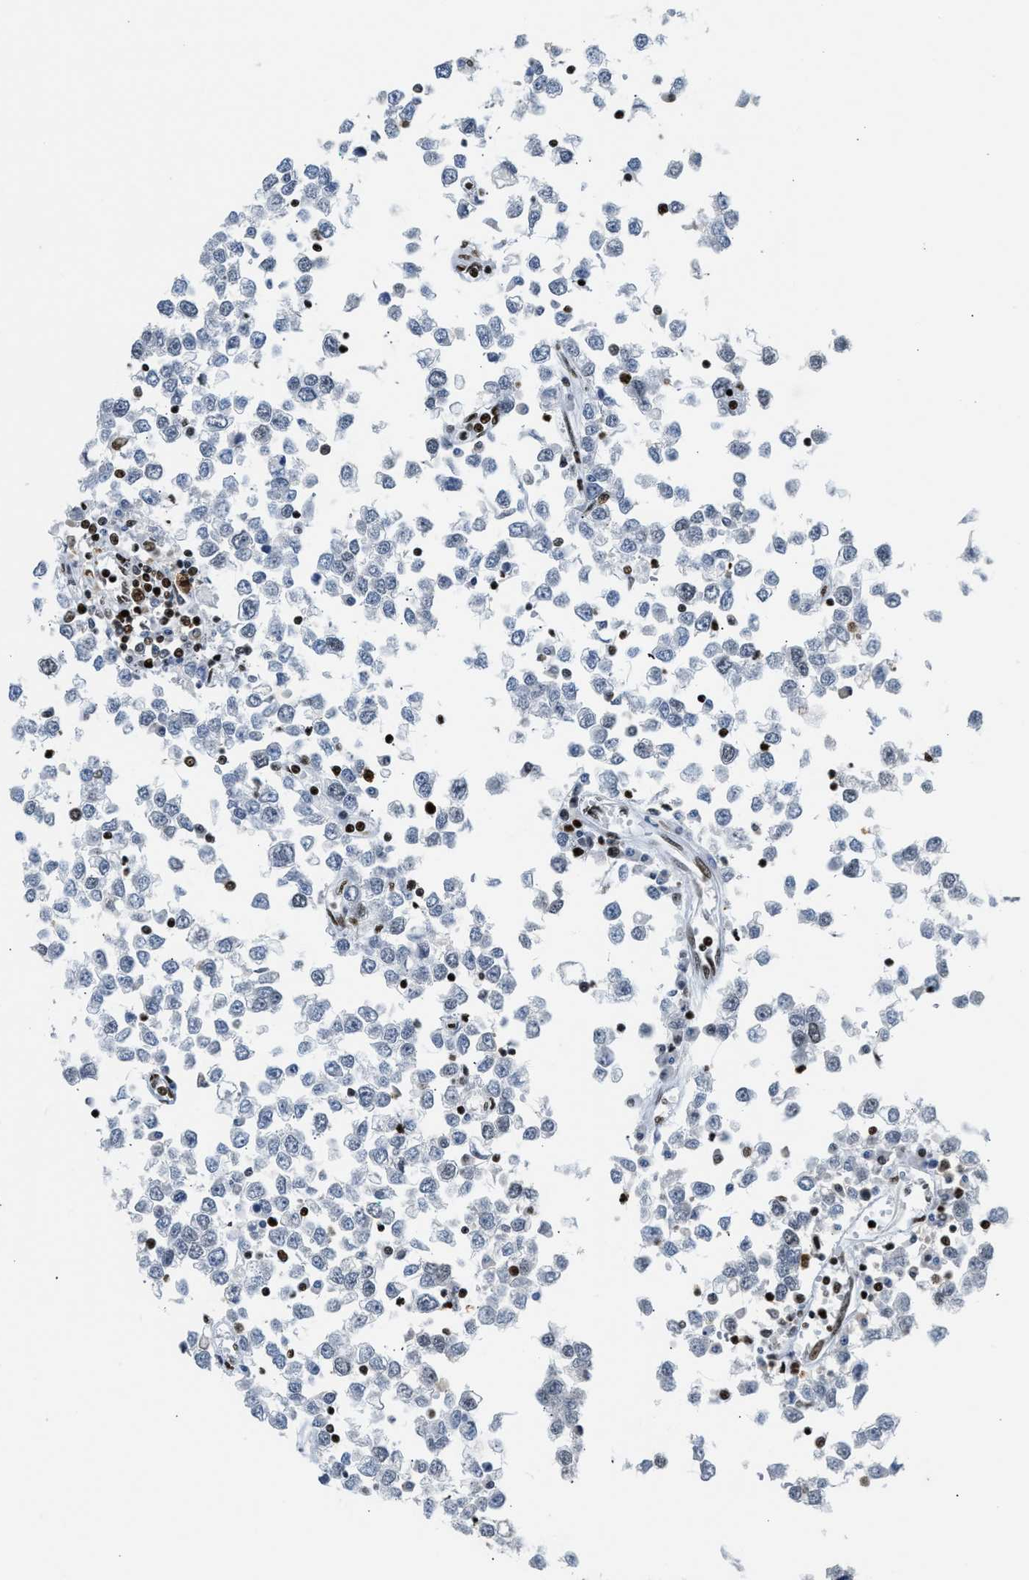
{"staining": {"intensity": "negative", "quantity": "none", "location": "none"}, "tissue": "testis cancer", "cell_type": "Tumor cells", "image_type": "cancer", "snomed": [{"axis": "morphology", "description": "Seminoma, NOS"}, {"axis": "topography", "description": "Testis"}], "caption": "High magnification brightfield microscopy of testis seminoma stained with DAB (brown) and counterstained with hematoxylin (blue): tumor cells show no significant positivity. Brightfield microscopy of IHC stained with DAB (3,3'-diaminobenzidine) (brown) and hematoxylin (blue), captured at high magnification.", "gene": "PIF1", "patient": {"sex": "male", "age": 65}}